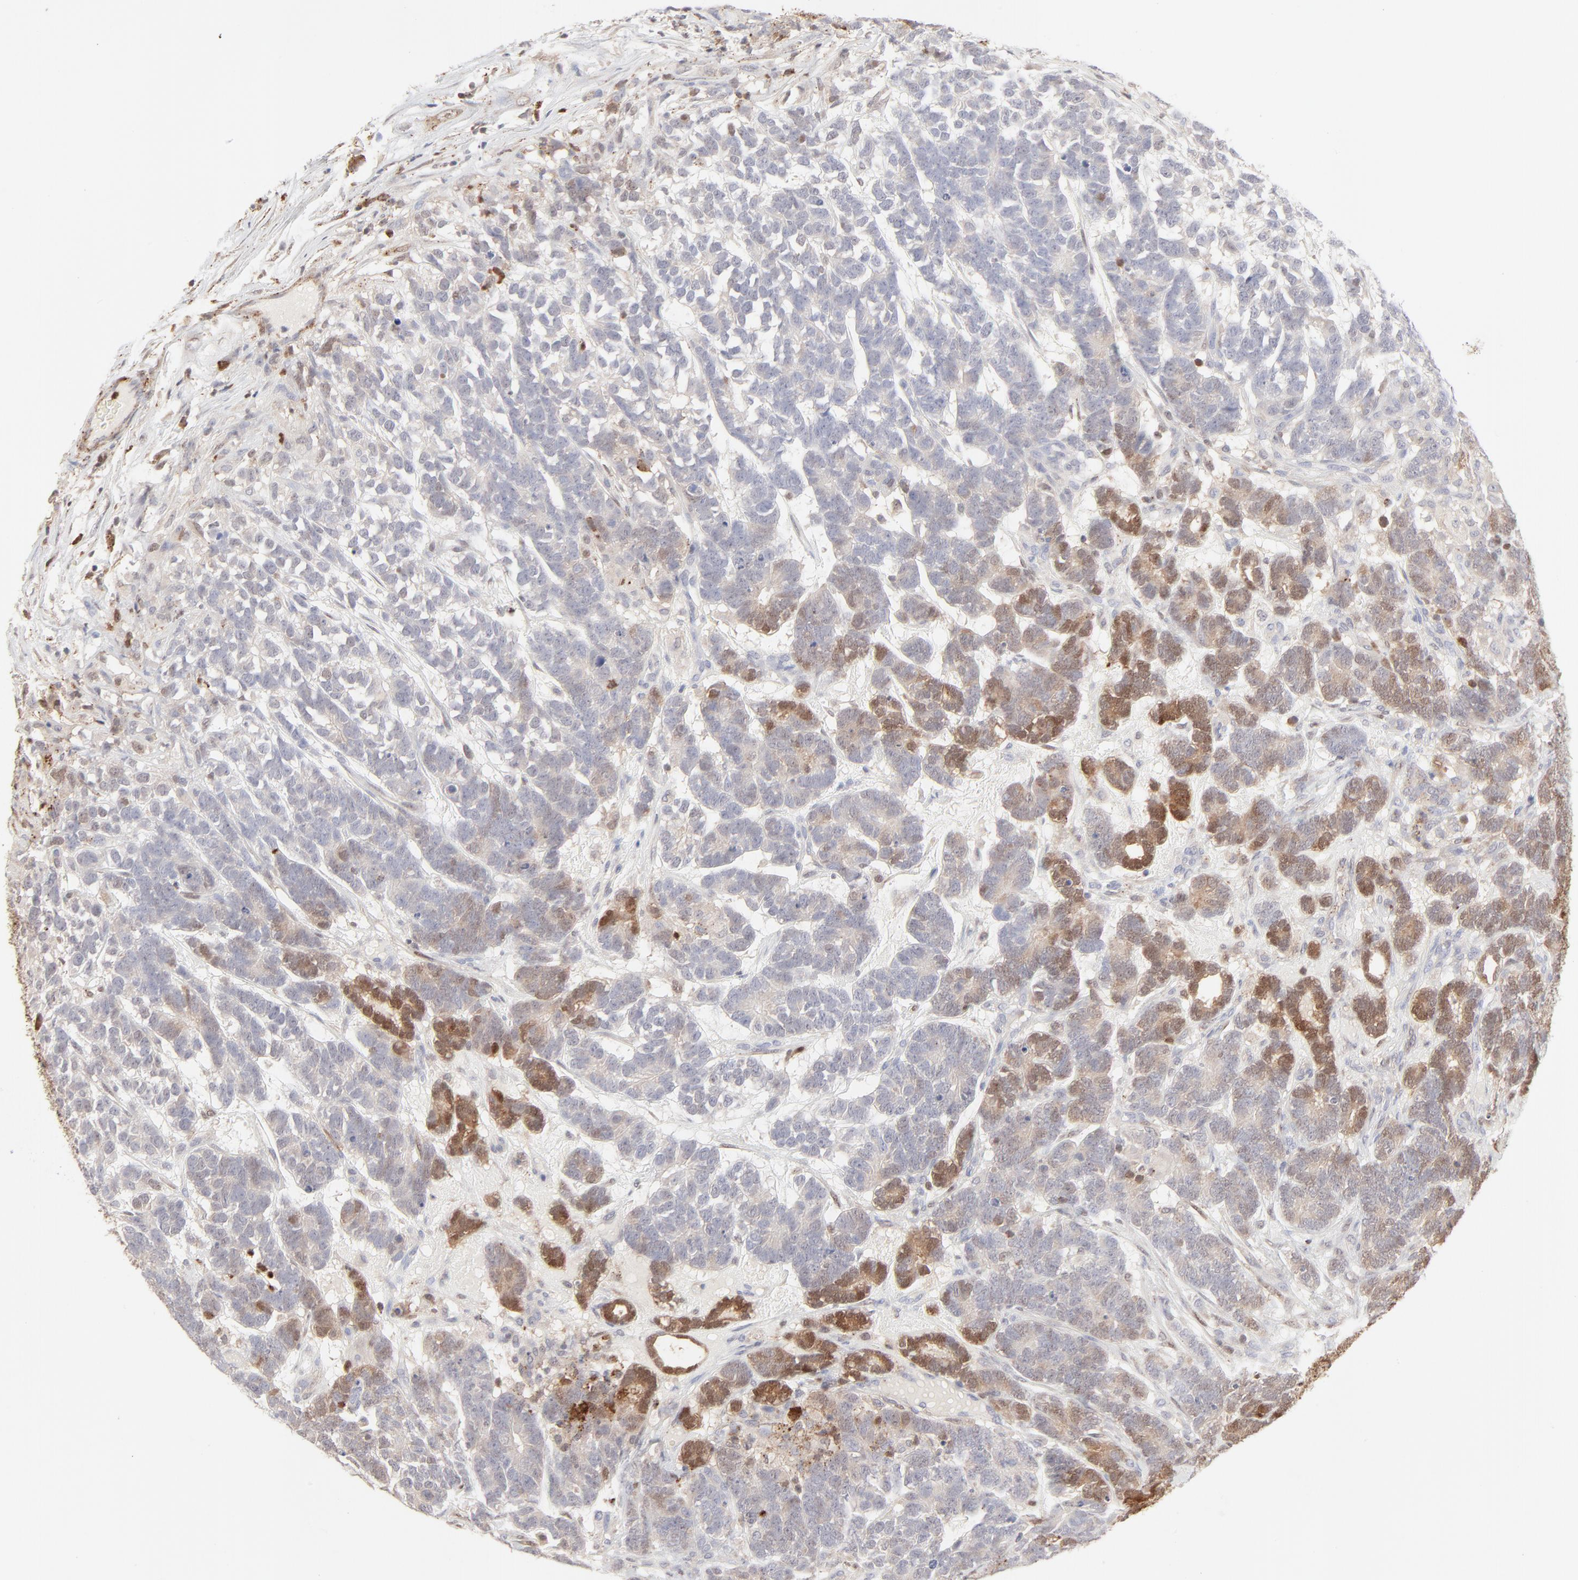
{"staining": {"intensity": "weak", "quantity": "<25%", "location": "cytoplasmic/membranous"}, "tissue": "testis cancer", "cell_type": "Tumor cells", "image_type": "cancer", "snomed": [{"axis": "morphology", "description": "Carcinoma, Embryonal, NOS"}, {"axis": "topography", "description": "Testis"}], "caption": "The image exhibits no significant positivity in tumor cells of testis cancer (embryonal carcinoma).", "gene": "CDK6", "patient": {"sex": "male", "age": 26}}